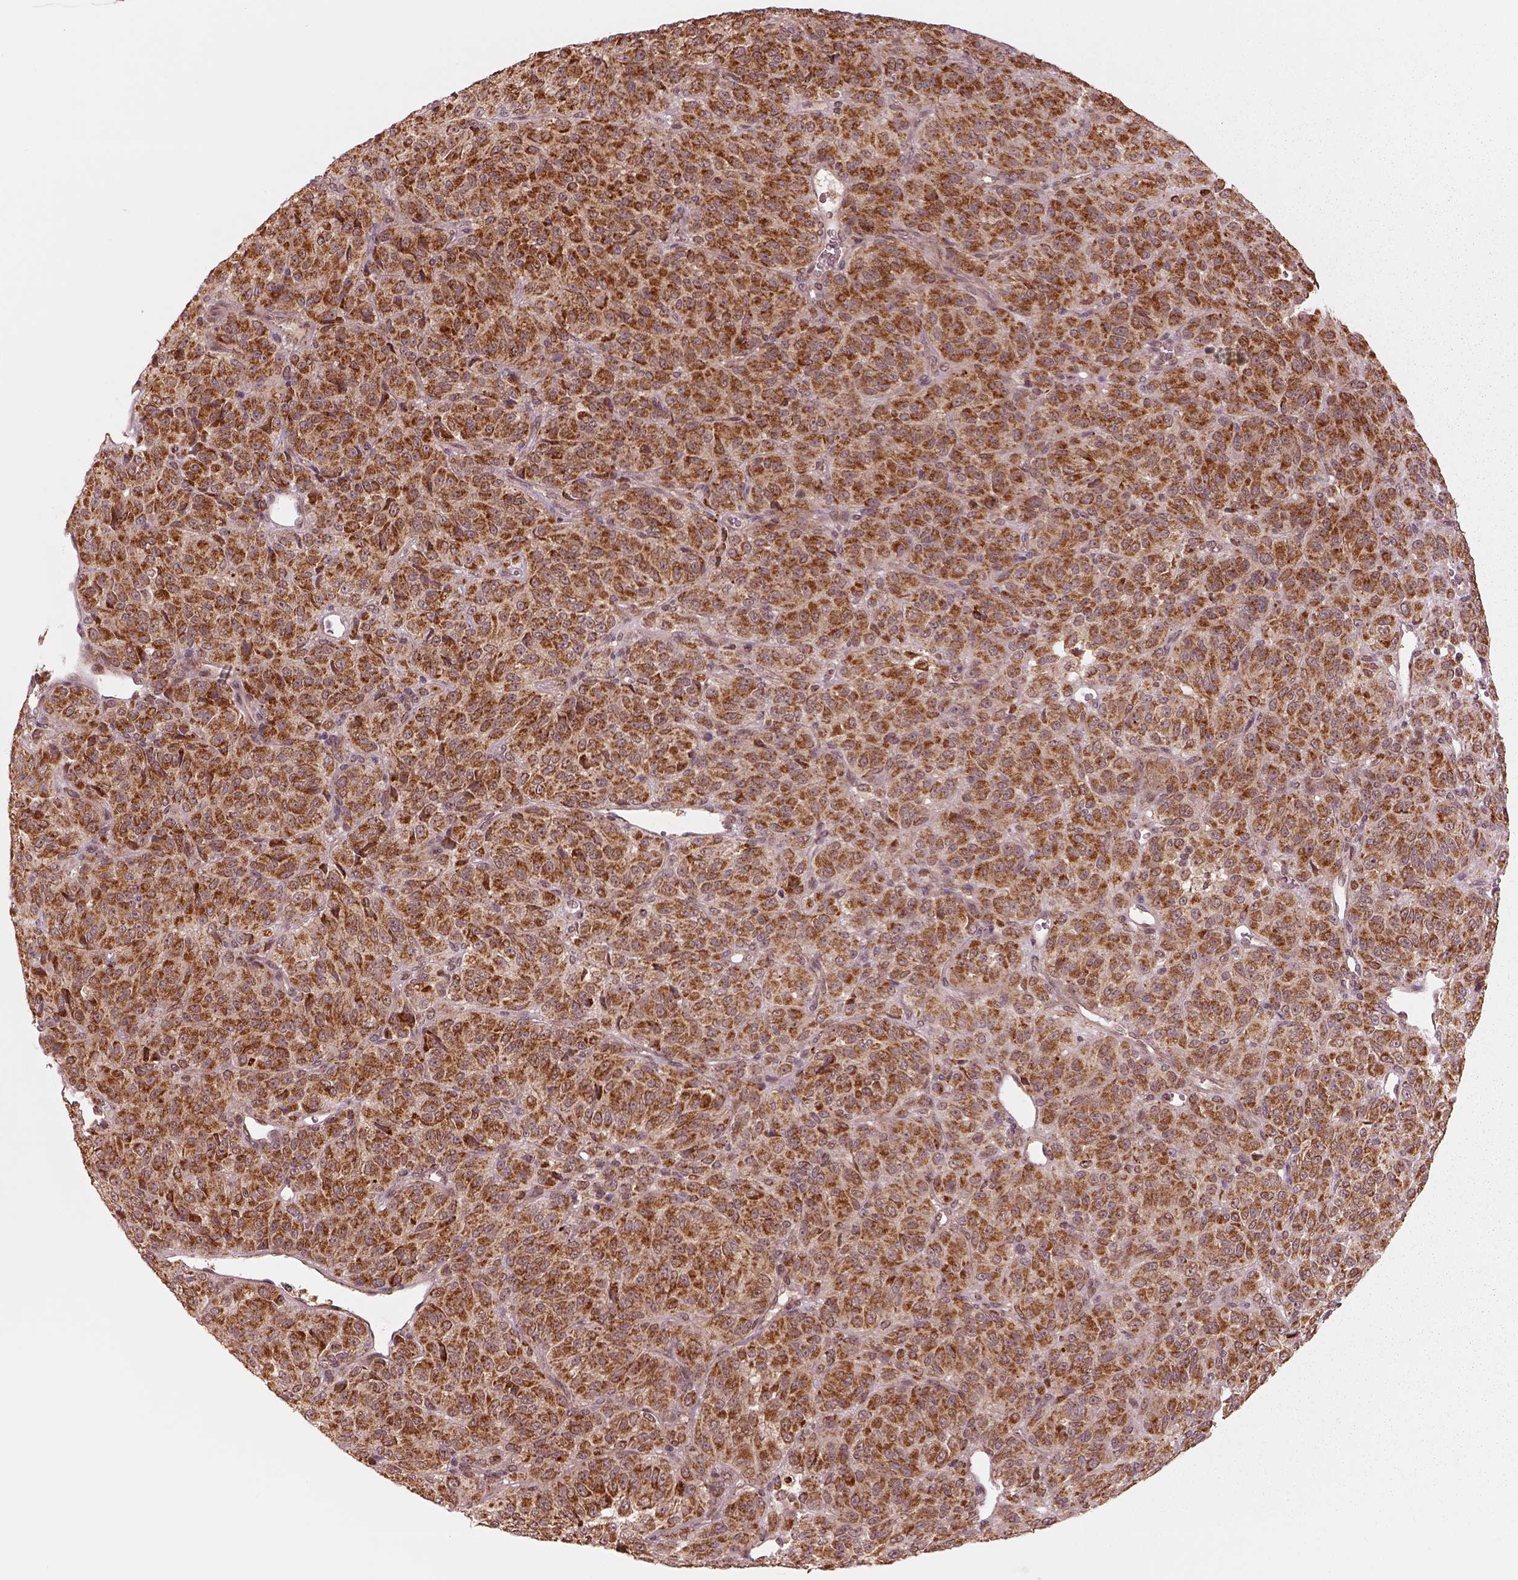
{"staining": {"intensity": "strong", "quantity": ">75%", "location": "cytoplasmic/membranous"}, "tissue": "melanoma", "cell_type": "Tumor cells", "image_type": "cancer", "snomed": [{"axis": "morphology", "description": "Malignant melanoma, Metastatic site"}, {"axis": "topography", "description": "Brain"}], "caption": "Immunohistochemistry (DAB) staining of malignant melanoma (metastatic site) shows strong cytoplasmic/membranous protein positivity in about >75% of tumor cells.", "gene": "SEL1L3", "patient": {"sex": "female", "age": 56}}